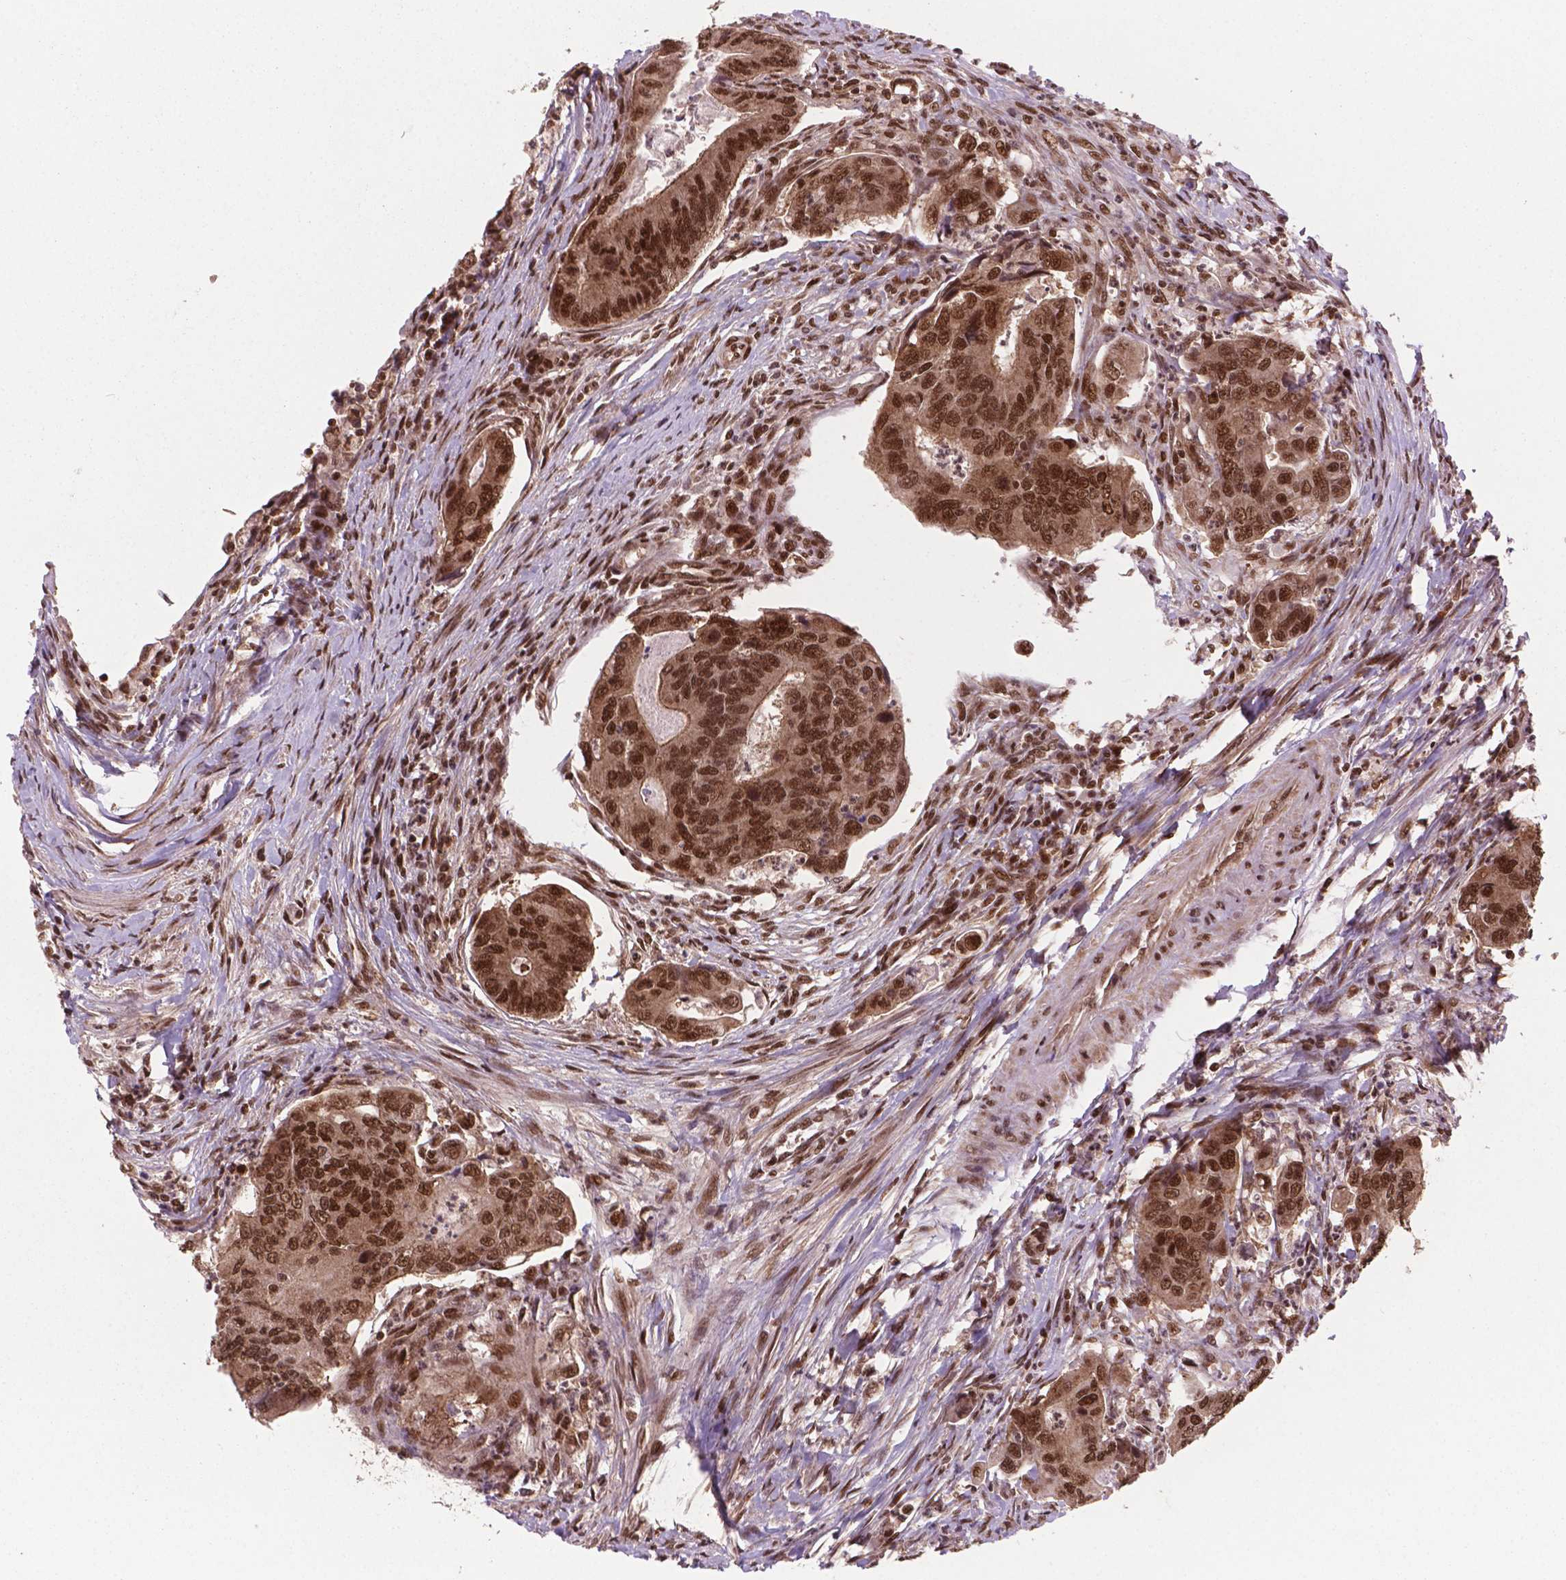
{"staining": {"intensity": "strong", "quantity": ">75%", "location": "cytoplasmic/membranous,nuclear"}, "tissue": "colorectal cancer", "cell_type": "Tumor cells", "image_type": "cancer", "snomed": [{"axis": "morphology", "description": "Adenocarcinoma, NOS"}, {"axis": "topography", "description": "Colon"}], "caption": "Protein staining of colorectal cancer (adenocarcinoma) tissue displays strong cytoplasmic/membranous and nuclear positivity in about >75% of tumor cells.", "gene": "SIRT6", "patient": {"sex": "female", "age": 67}}